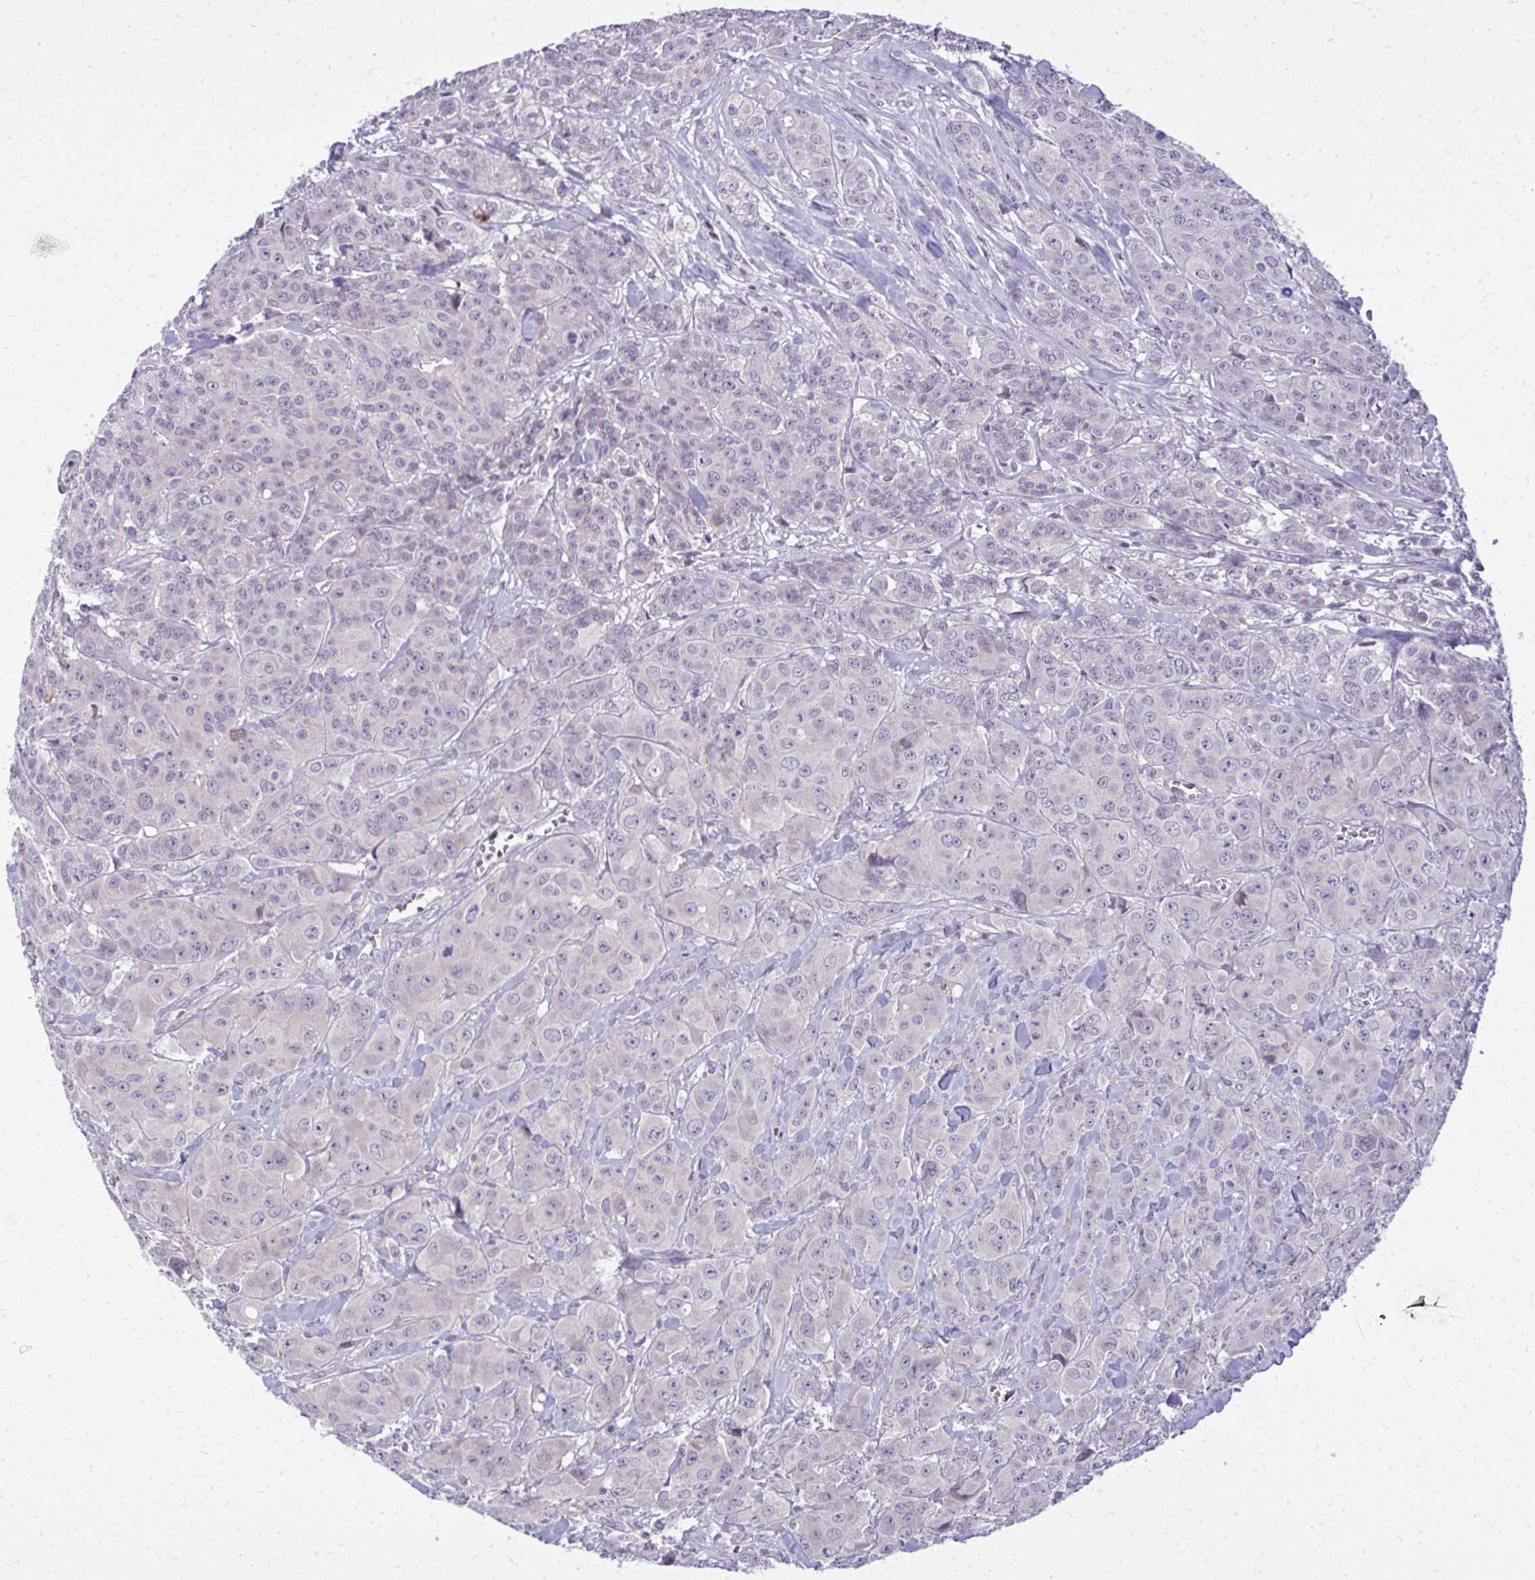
{"staining": {"intensity": "negative", "quantity": "none", "location": "none"}, "tissue": "breast cancer", "cell_type": "Tumor cells", "image_type": "cancer", "snomed": [{"axis": "morphology", "description": "Normal tissue, NOS"}, {"axis": "morphology", "description": "Duct carcinoma"}, {"axis": "topography", "description": "Breast"}], "caption": "Immunohistochemistry photomicrograph of human breast cancer stained for a protein (brown), which shows no staining in tumor cells.", "gene": "DPY19L1", "patient": {"sex": "female", "age": 43}}